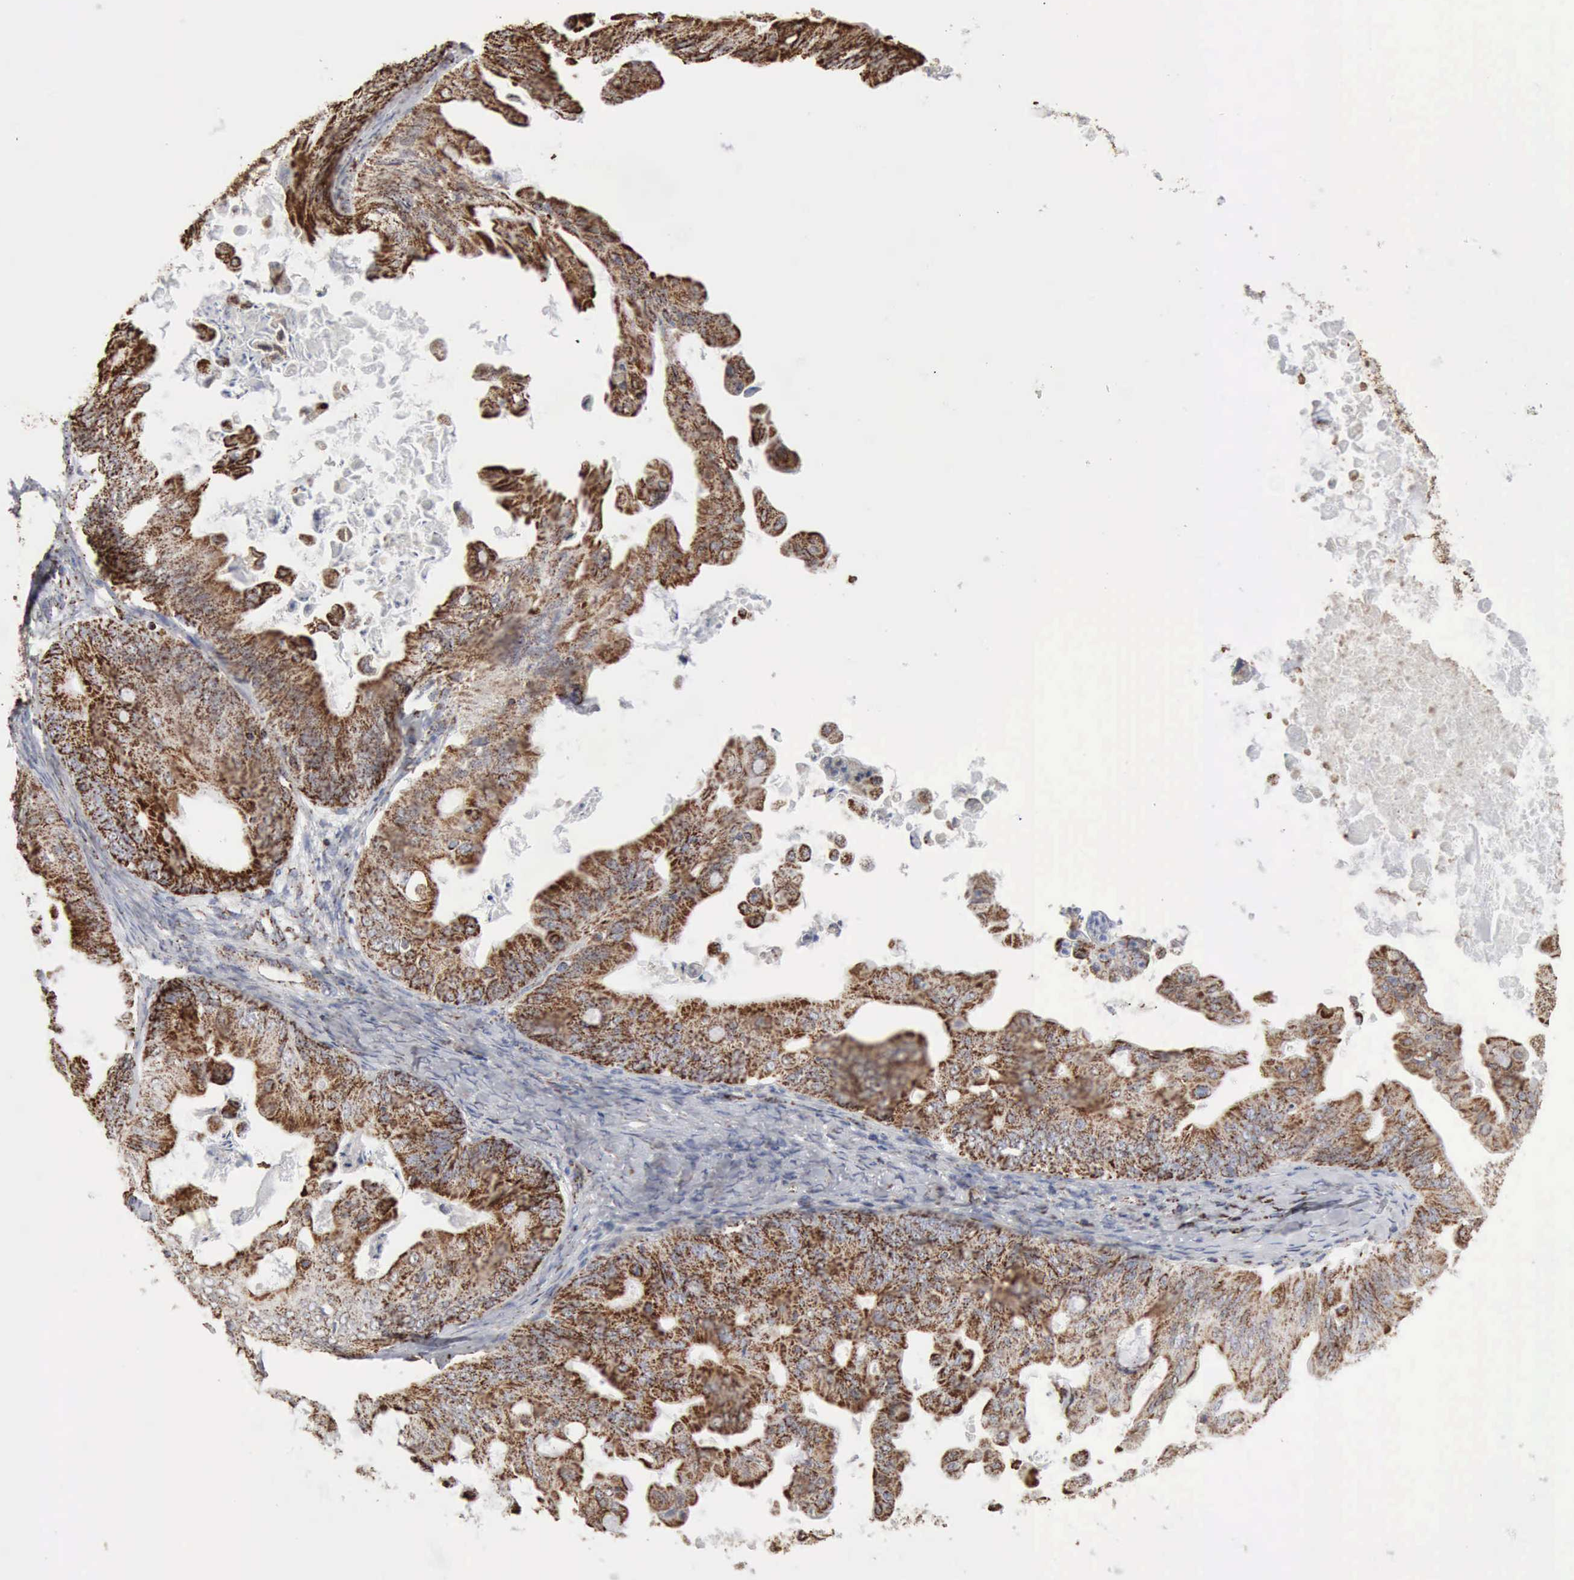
{"staining": {"intensity": "strong", "quantity": ">75%", "location": "cytoplasmic/membranous"}, "tissue": "ovarian cancer", "cell_type": "Tumor cells", "image_type": "cancer", "snomed": [{"axis": "morphology", "description": "Cystadenocarcinoma, mucinous, NOS"}, {"axis": "topography", "description": "Ovary"}], "caption": "High-power microscopy captured an immunohistochemistry photomicrograph of ovarian cancer (mucinous cystadenocarcinoma), revealing strong cytoplasmic/membranous staining in approximately >75% of tumor cells. (DAB (3,3'-diaminobenzidine) = brown stain, brightfield microscopy at high magnification).", "gene": "ACO2", "patient": {"sex": "female", "age": 37}}